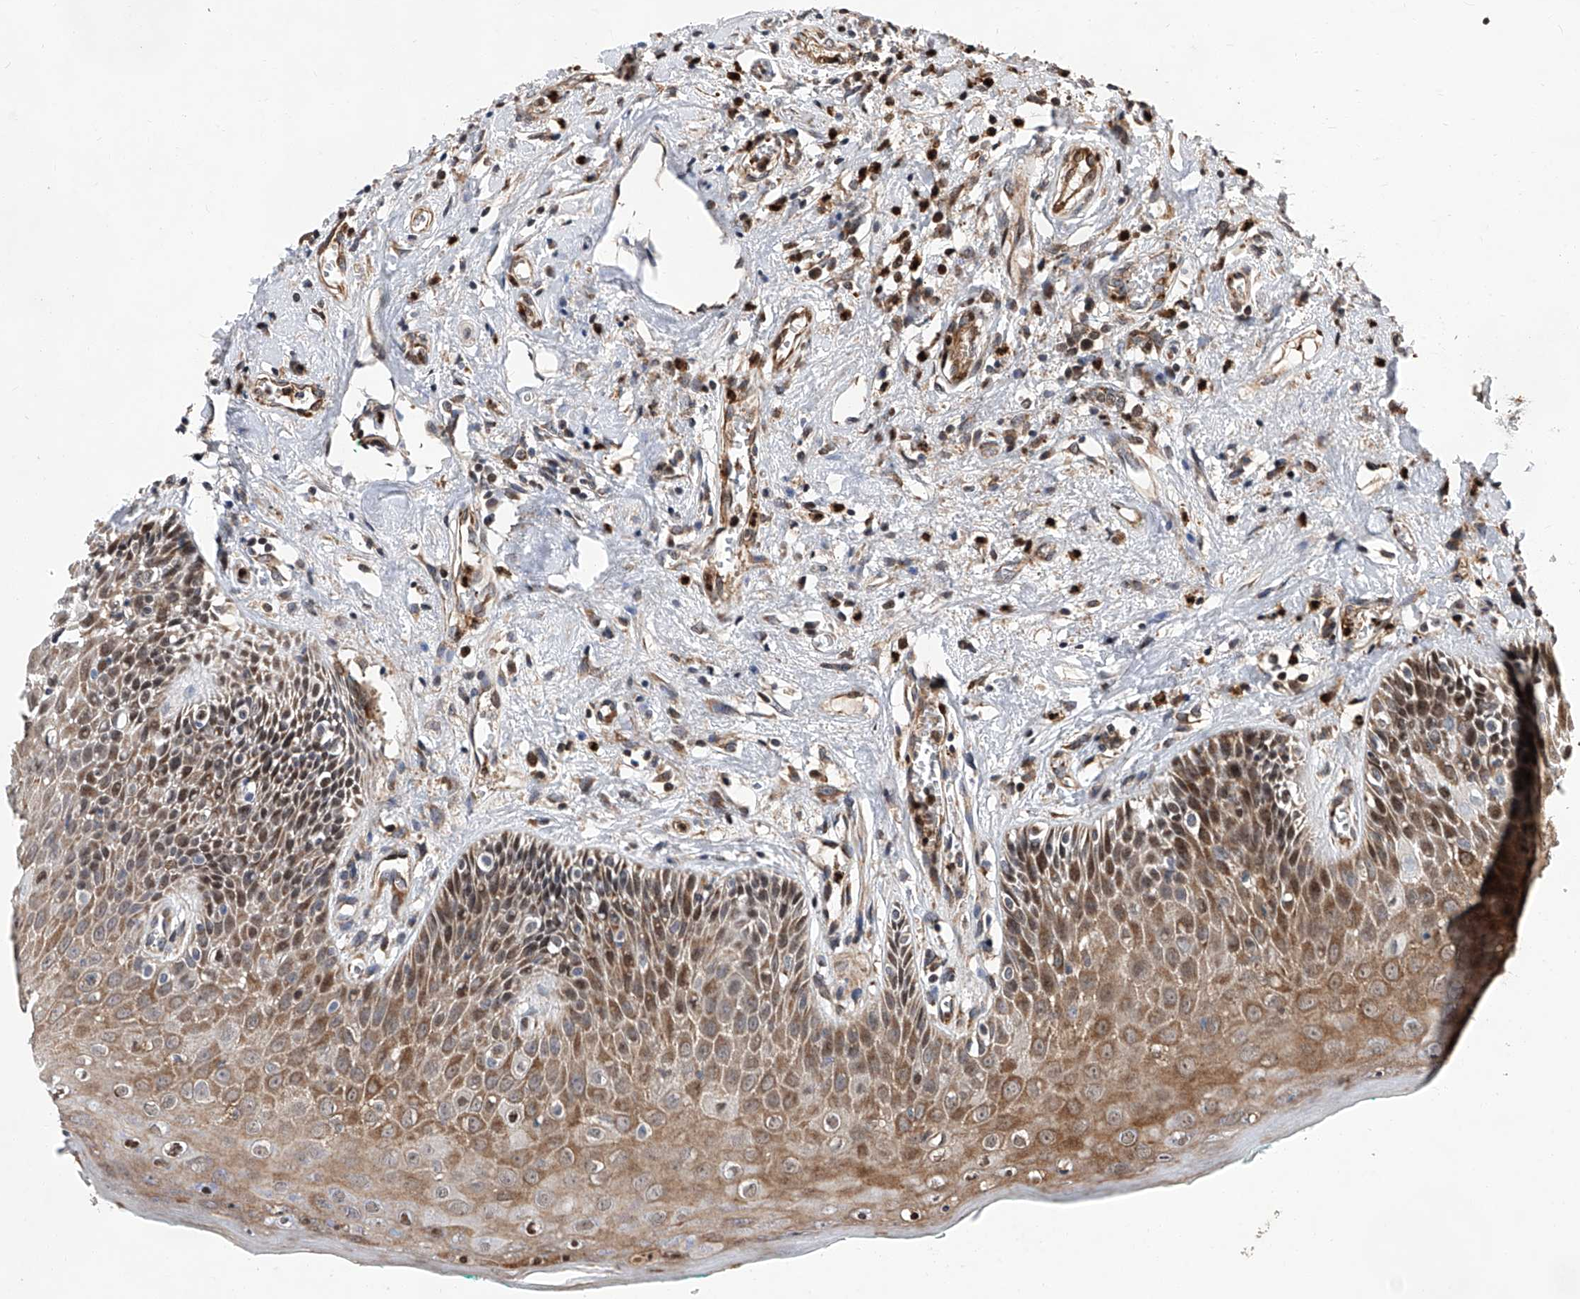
{"staining": {"intensity": "moderate", "quantity": ">75%", "location": "cytoplasmic/membranous,nuclear"}, "tissue": "oral mucosa", "cell_type": "Squamous epithelial cells", "image_type": "normal", "snomed": [{"axis": "morphology", "description": "Normal tissue, NOS"}, {"axis": "topography", "description": "Oral tissue"}], "caption": "Immunohistochemistry (IHC) image of unremarkable oral mucosa: human oral mucosa stained using immunohistochemistry (IHC) reveals medium levels of moderate protein expression localized specifically in the cytoplasmic/membranous,nuclear of squamous epithelial cells, appearing as a cytoplasmic/membranous,nuclear brown color.", "gene": "FARP2", "patient": {"sex": "female", "age": 70}}